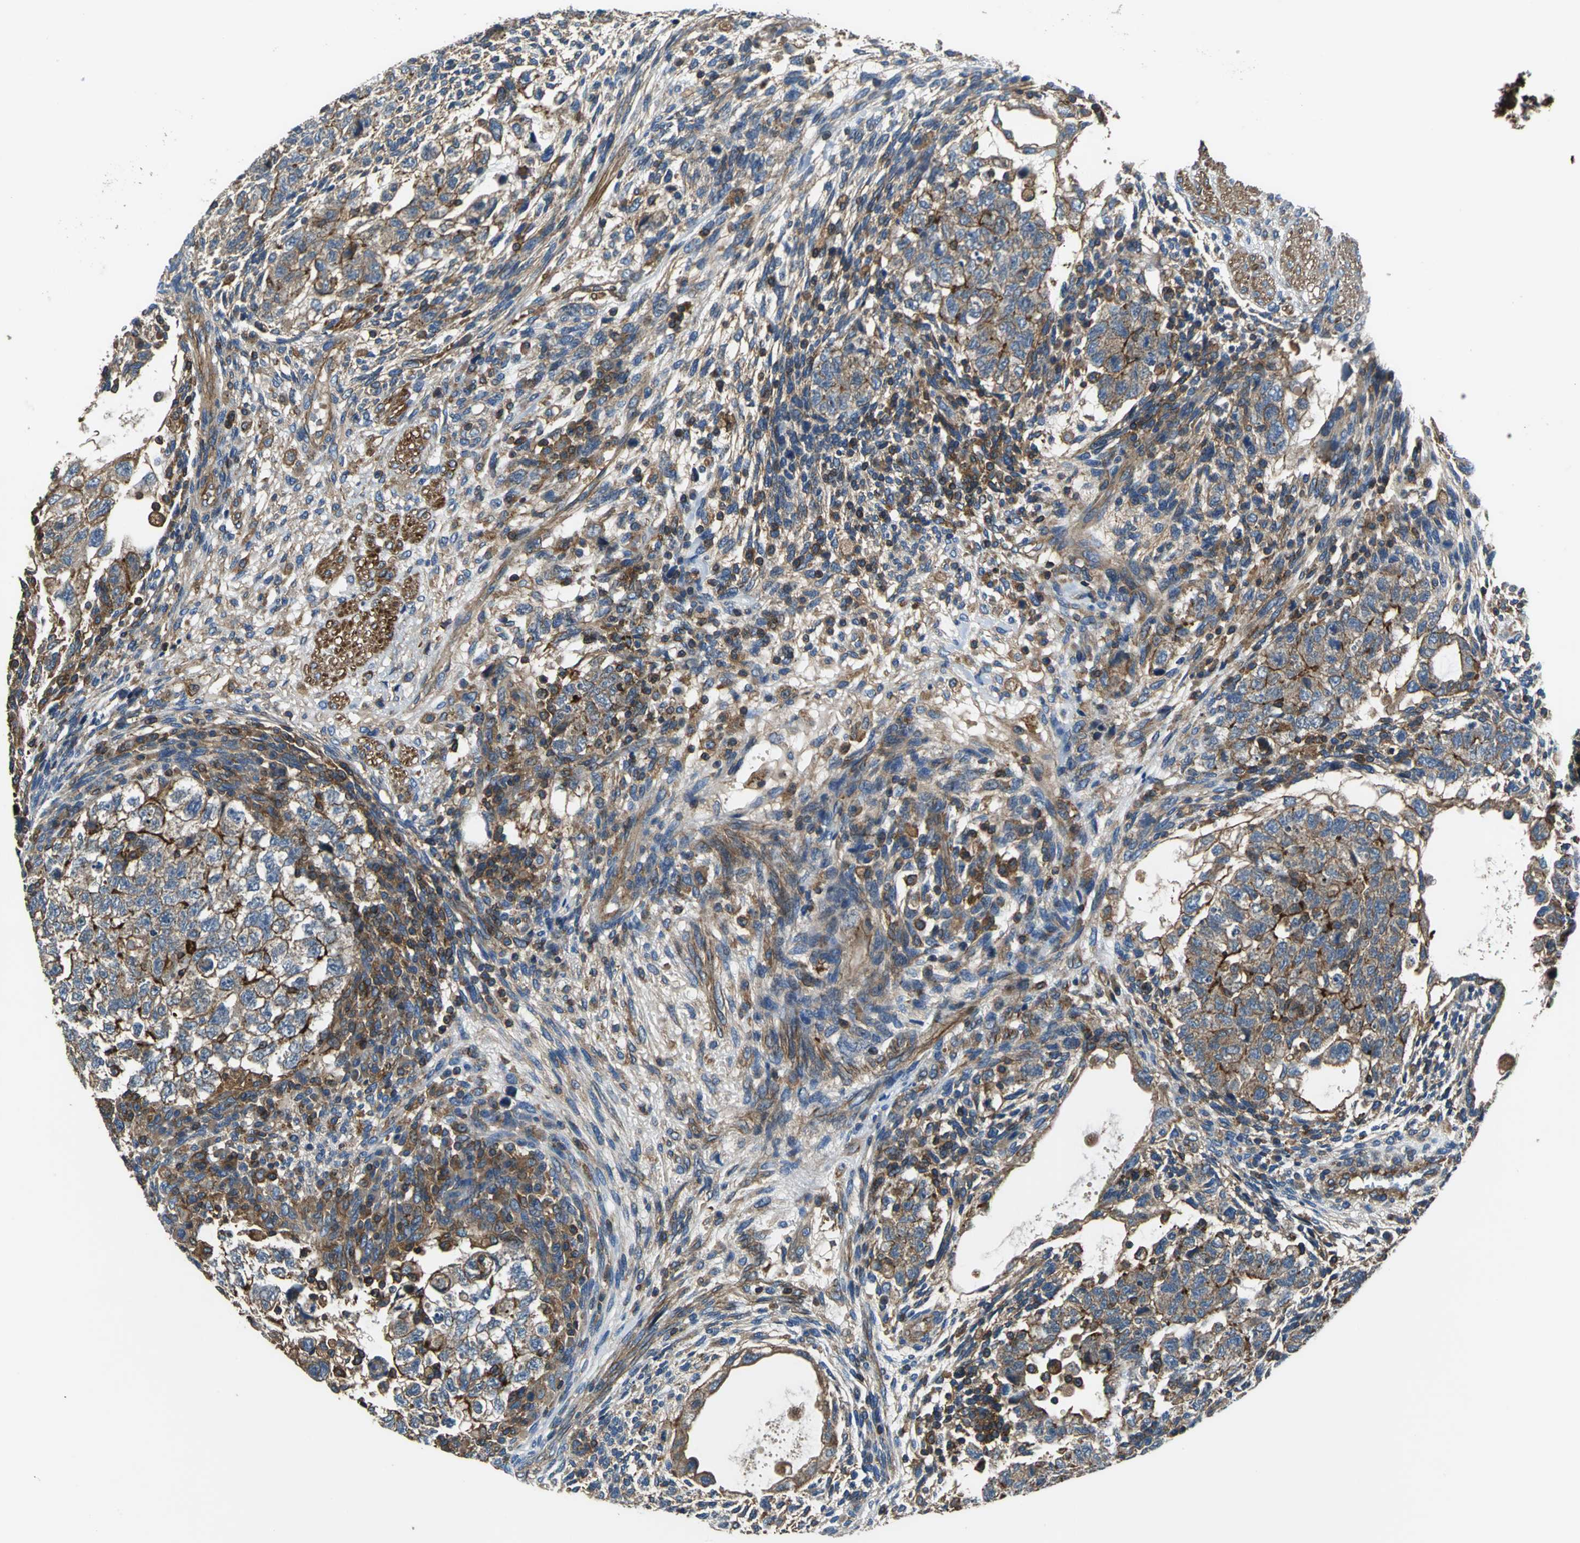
{"staining": {"intensity": "strong", "quantity": ">75%", "location": "cytoplasmic/membranous"}, "tissue": "testis cancer", "cell_type": "Tumor cells", "image_type": "cancer", "snomed": [{"axis": "morphology", "description": "Normal tissue, NOS"}, {"axis": "morphology", "description": "Carcinoma, Embryonal, NOS"}, {"axis": "topography", "description": "Testis"}], "caption": "Immunohistochemistry (IHC) of testis cancer reveals high levels of strong cytoplasmic/membranous staining in approximately >75% of tumor cells. The staining is performed using DAB brown chromogen to label protein expression. The nuclei are counter-stained blue using hematoxylin.", "gene": "PARVA", "patient": {"sex": "male", "age": 36}}